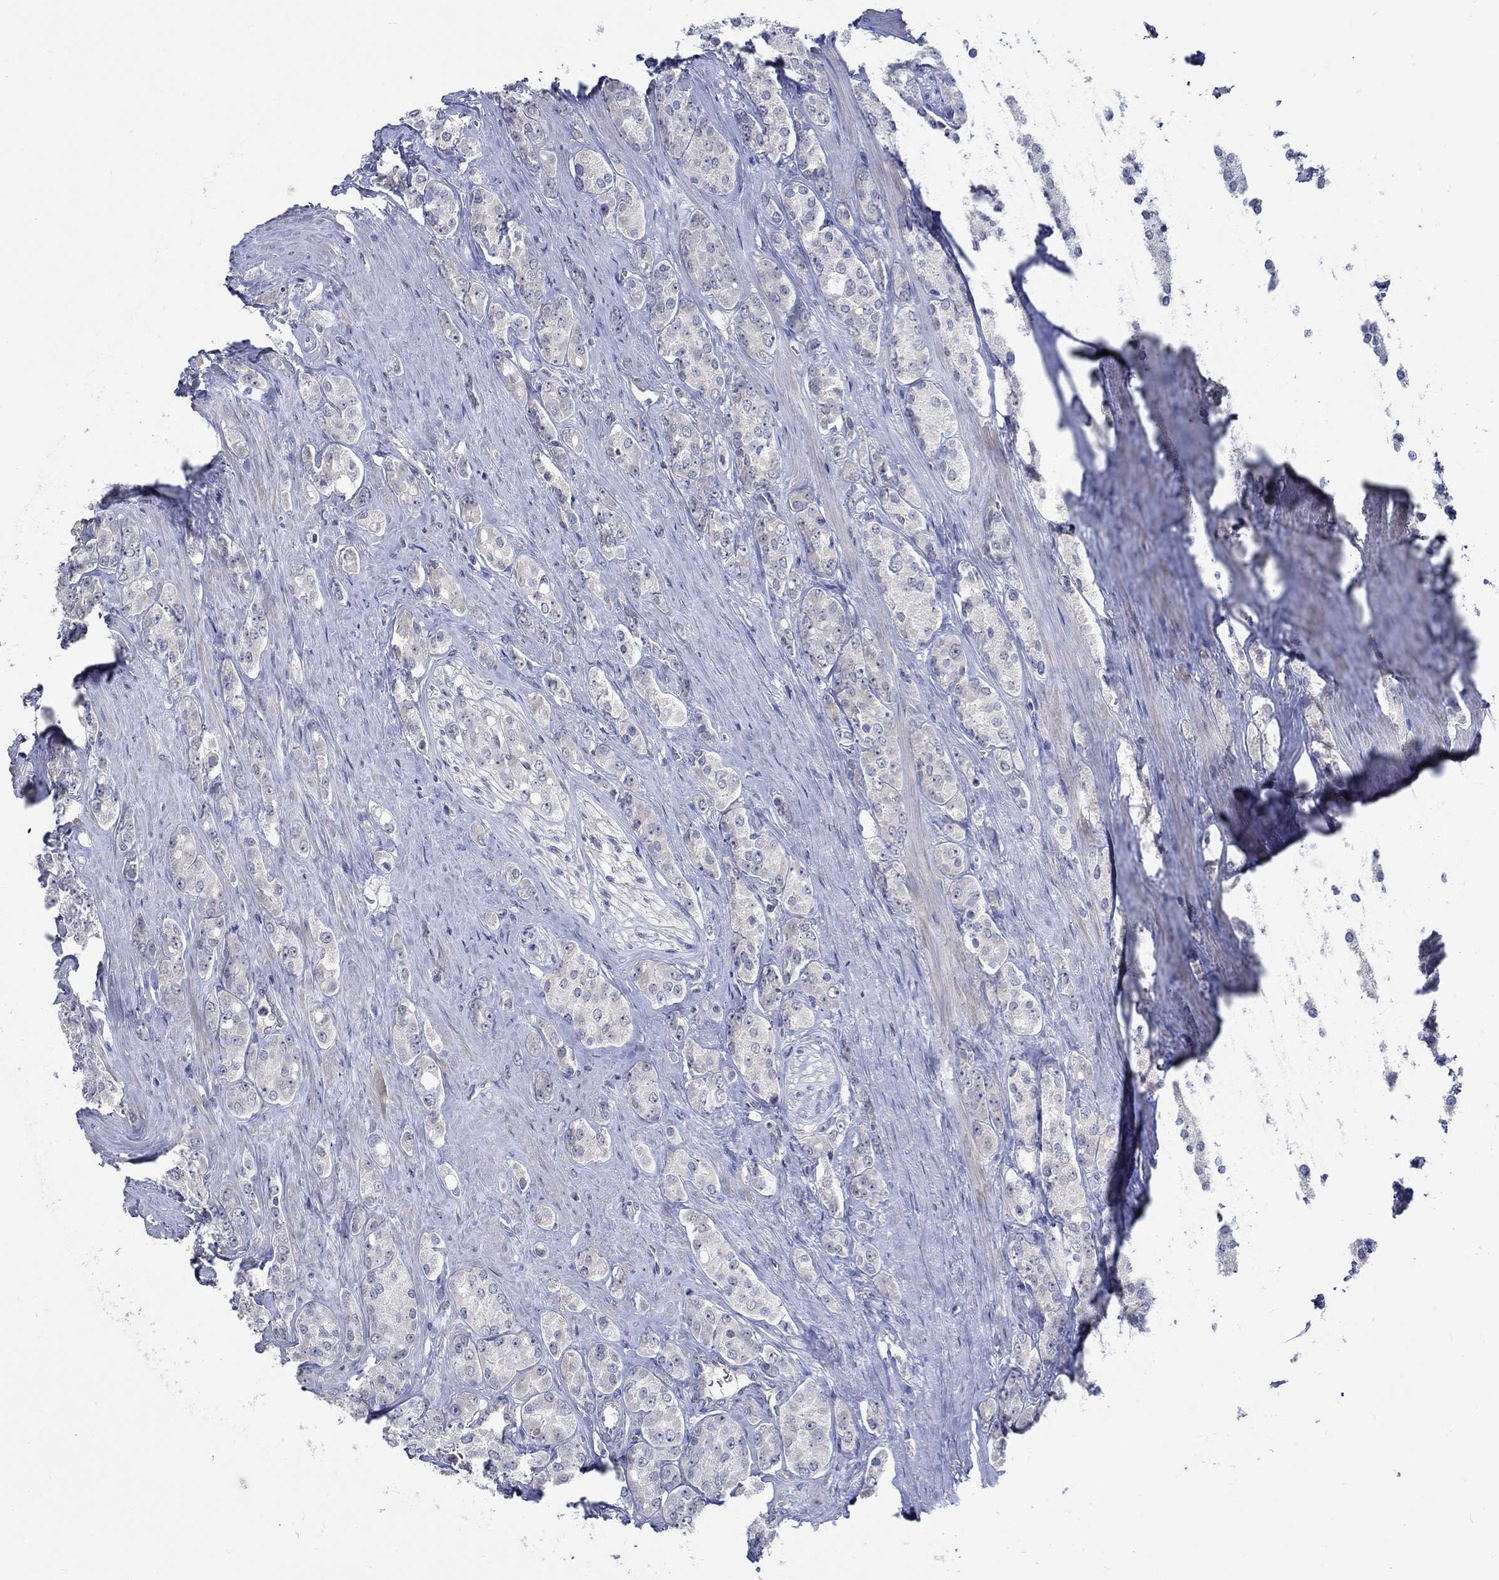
{"staining": {"intensity": "negative", "quantity": "none", "location": "none"}, "tissue": "prostate cancer", "cell_type": "Tumor cells", "image_type": "cancer", "snomed": [{"axis": "morphology", "description": "Adenocarcinoma, NOS"}, {"axis": "topography", "description": "Prostate"}], "caption": "Tumor cells are negative for brown protein staining in prostate adenocarcinoma.", "gene": "WASF1", "patient": {"sex": "male", "age": 67}}